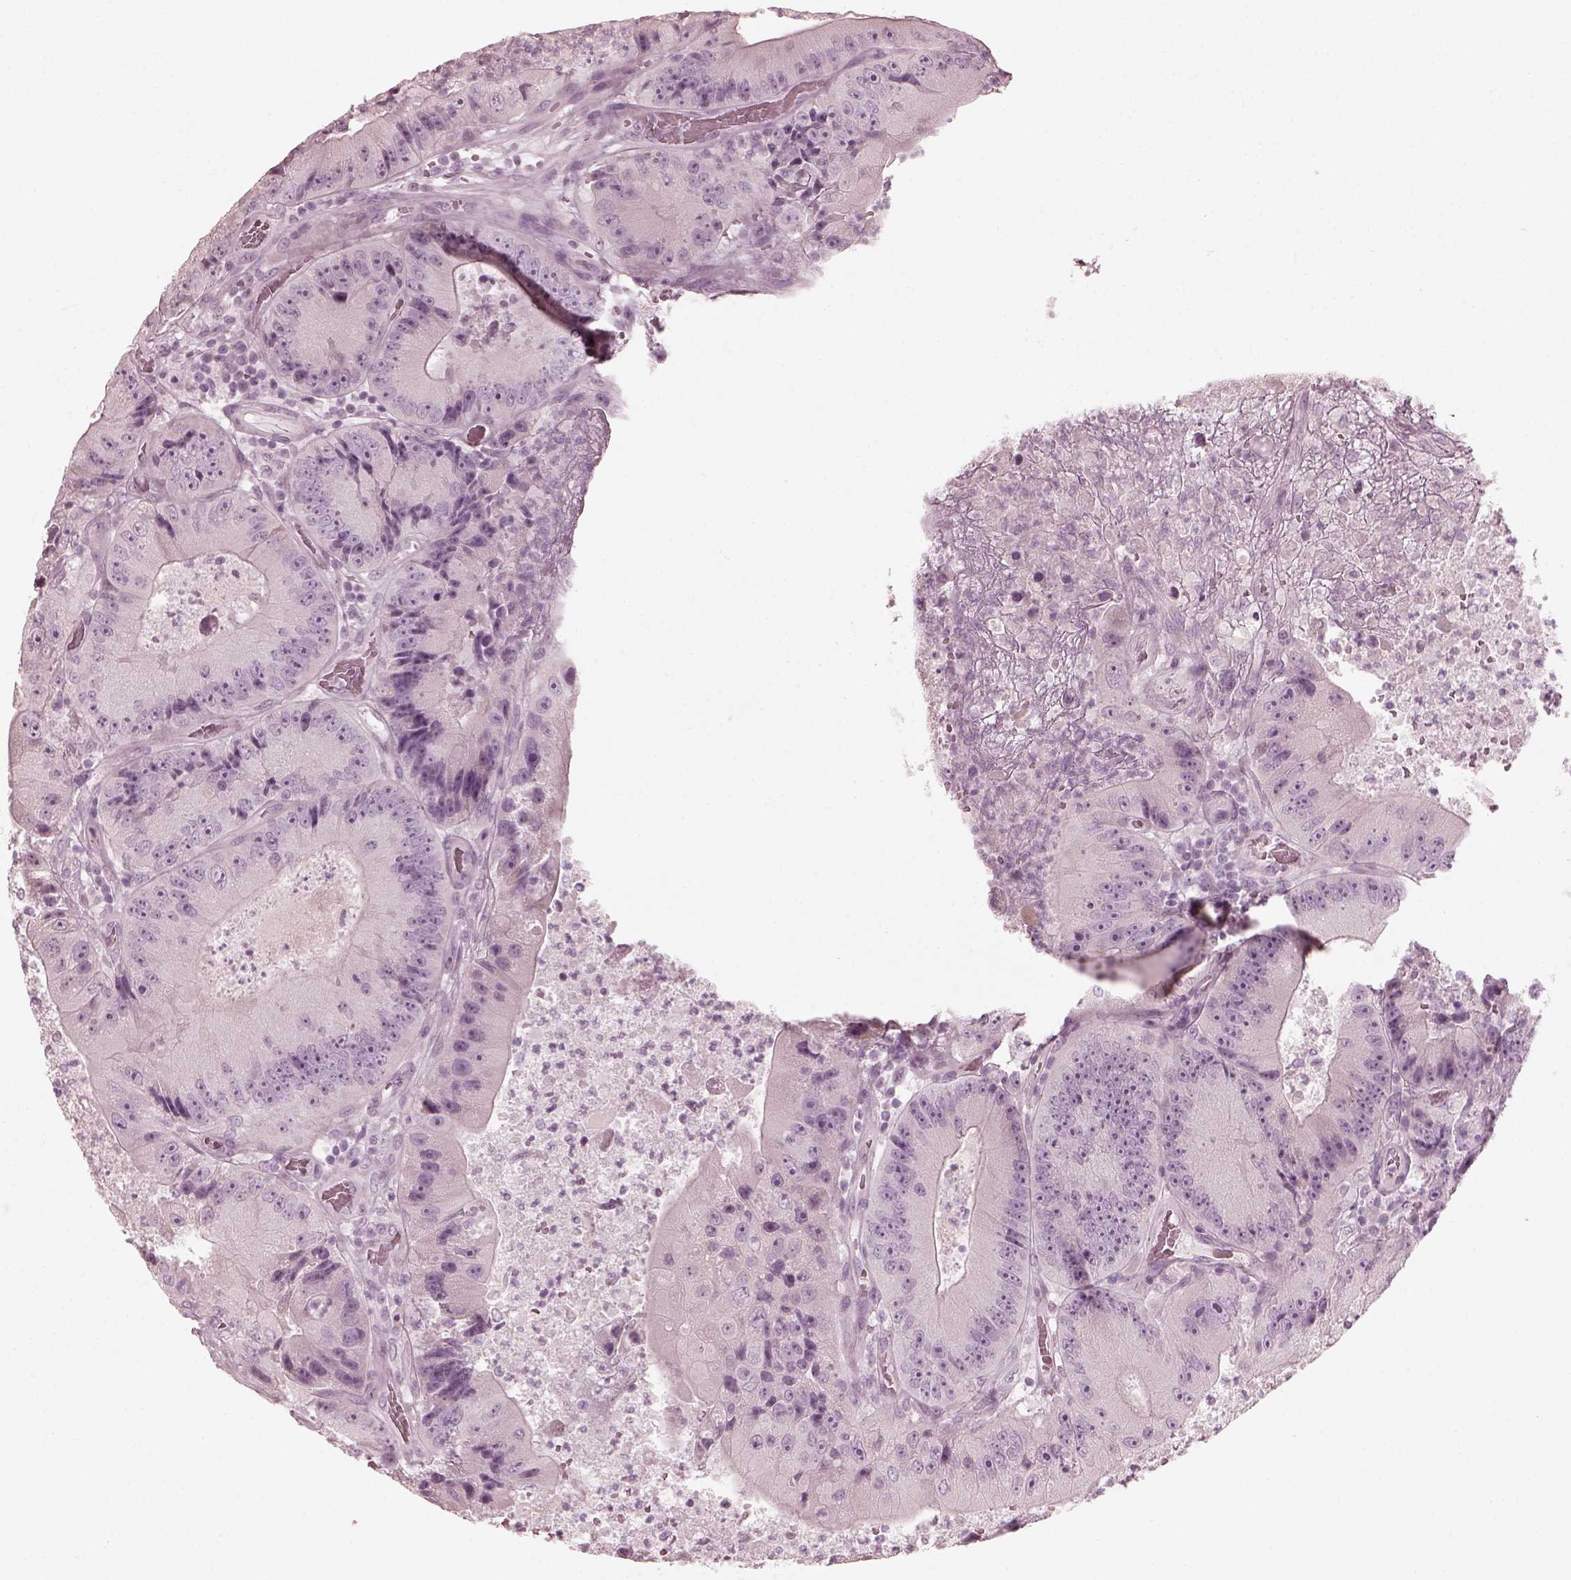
{"staining": {"intensity": "negative", "quantity": "none", "location": "none"}, "tissue": "colorectal cancer", "cell_type": "Tumor cells", "image_type": "cancer", "snomed": [{"axis": "morphology", "description": "Adenocarcinoma, NOS"}, {"axis": "topography", "description": "Colon"}], "caption": "A high-resolution histopathology image shows IHC staining of colorectal cancer, which shows no significant positivity in tumor cells.", "gene": "SAXO2", "patient": {"sex": "female", "age": 86}}